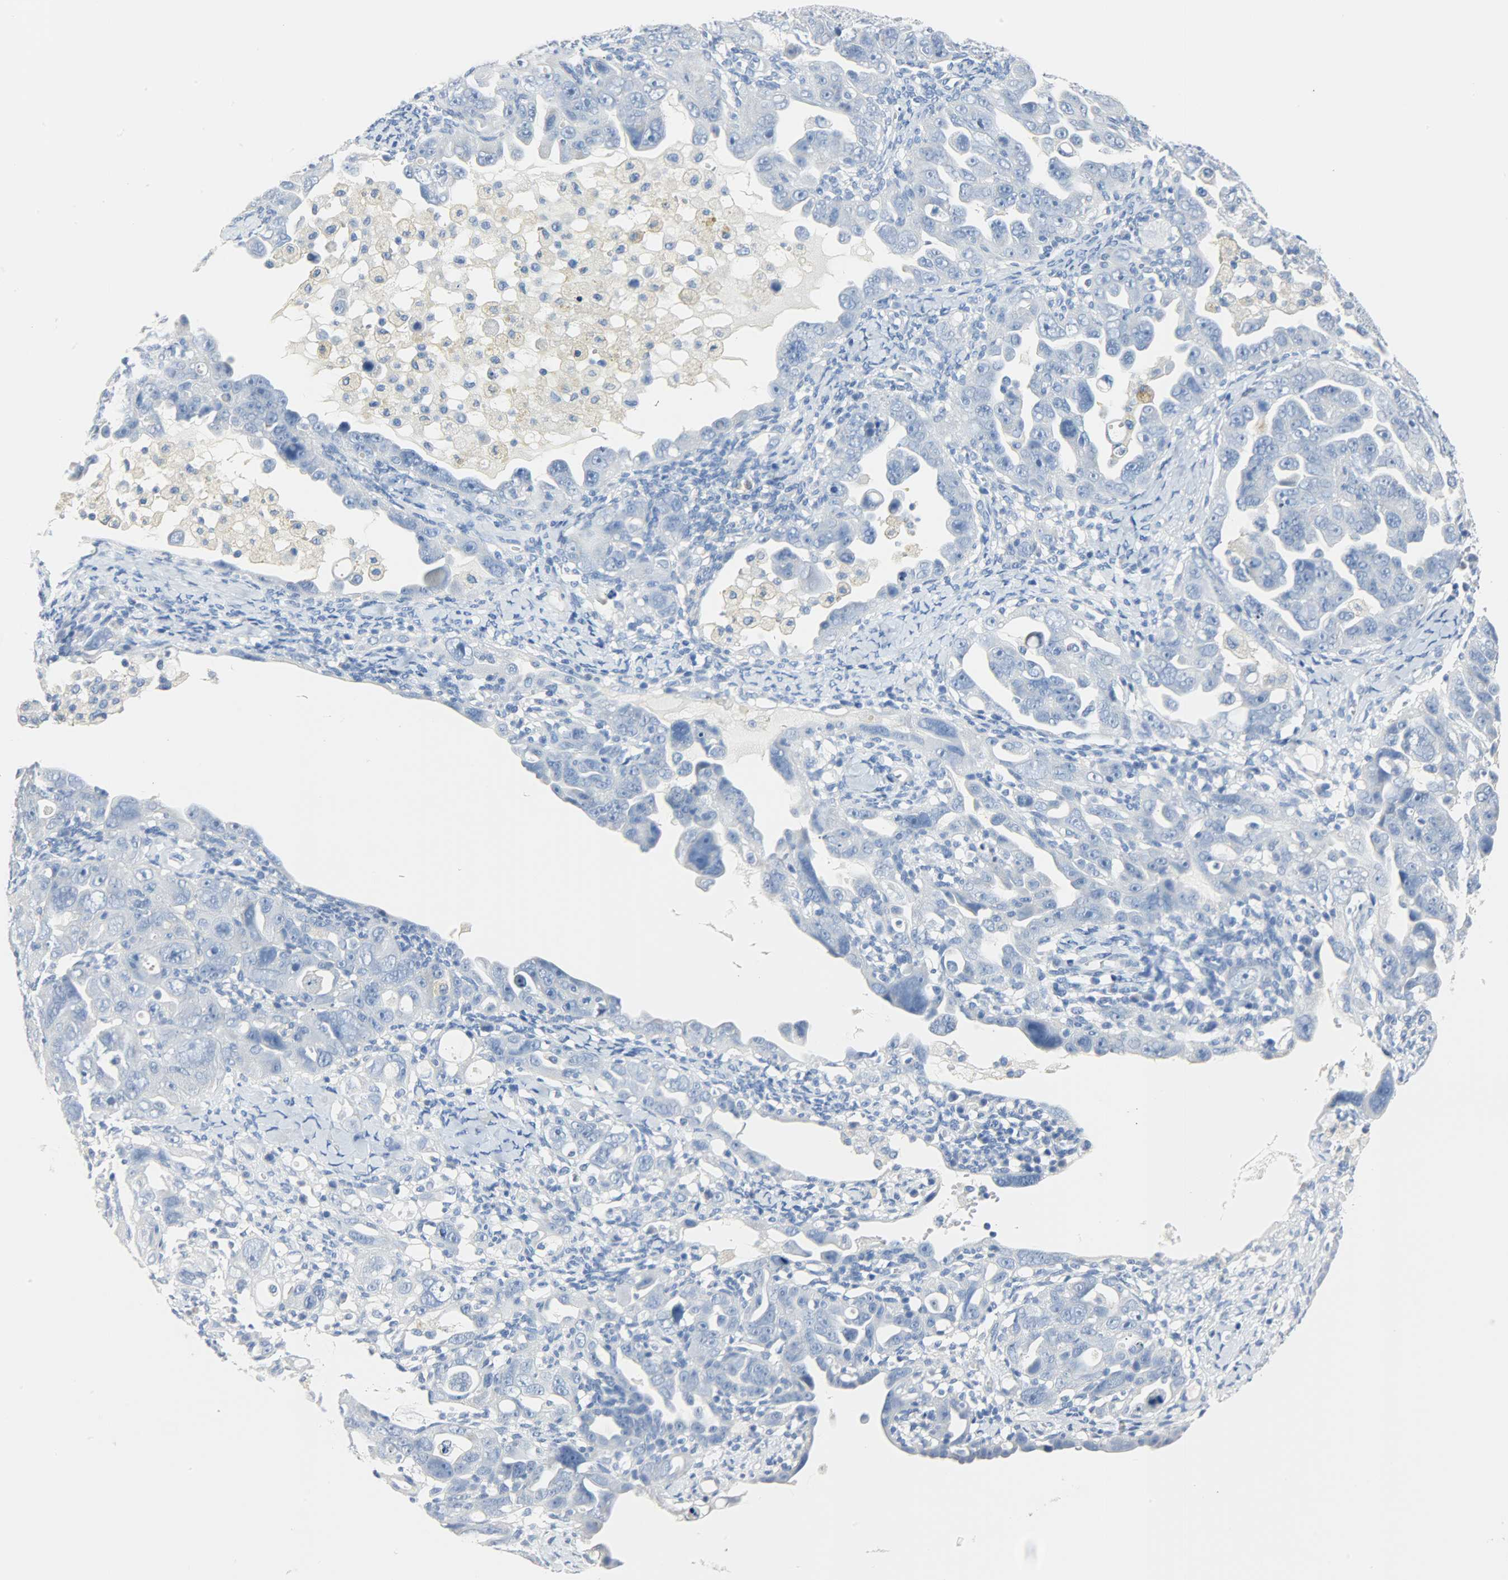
{"staining": {"intensity": "negative", "quantity": "none", "location": "none"}, "tissue": "ovarian cancer", "cell_type": "Tumor cells", "image_type": "cancer", "snomed": [{"axis": "morphology", "description": "Cystadenocarcinoma, serous, NOS"}, {"axis": "topography", "description": "Ovary"}], "caption": "Image shows no significant protein positivity in tumor cells of ovarian cancer.", "gene": "CA3", "patient": {"sex": "female", "age": 66}}